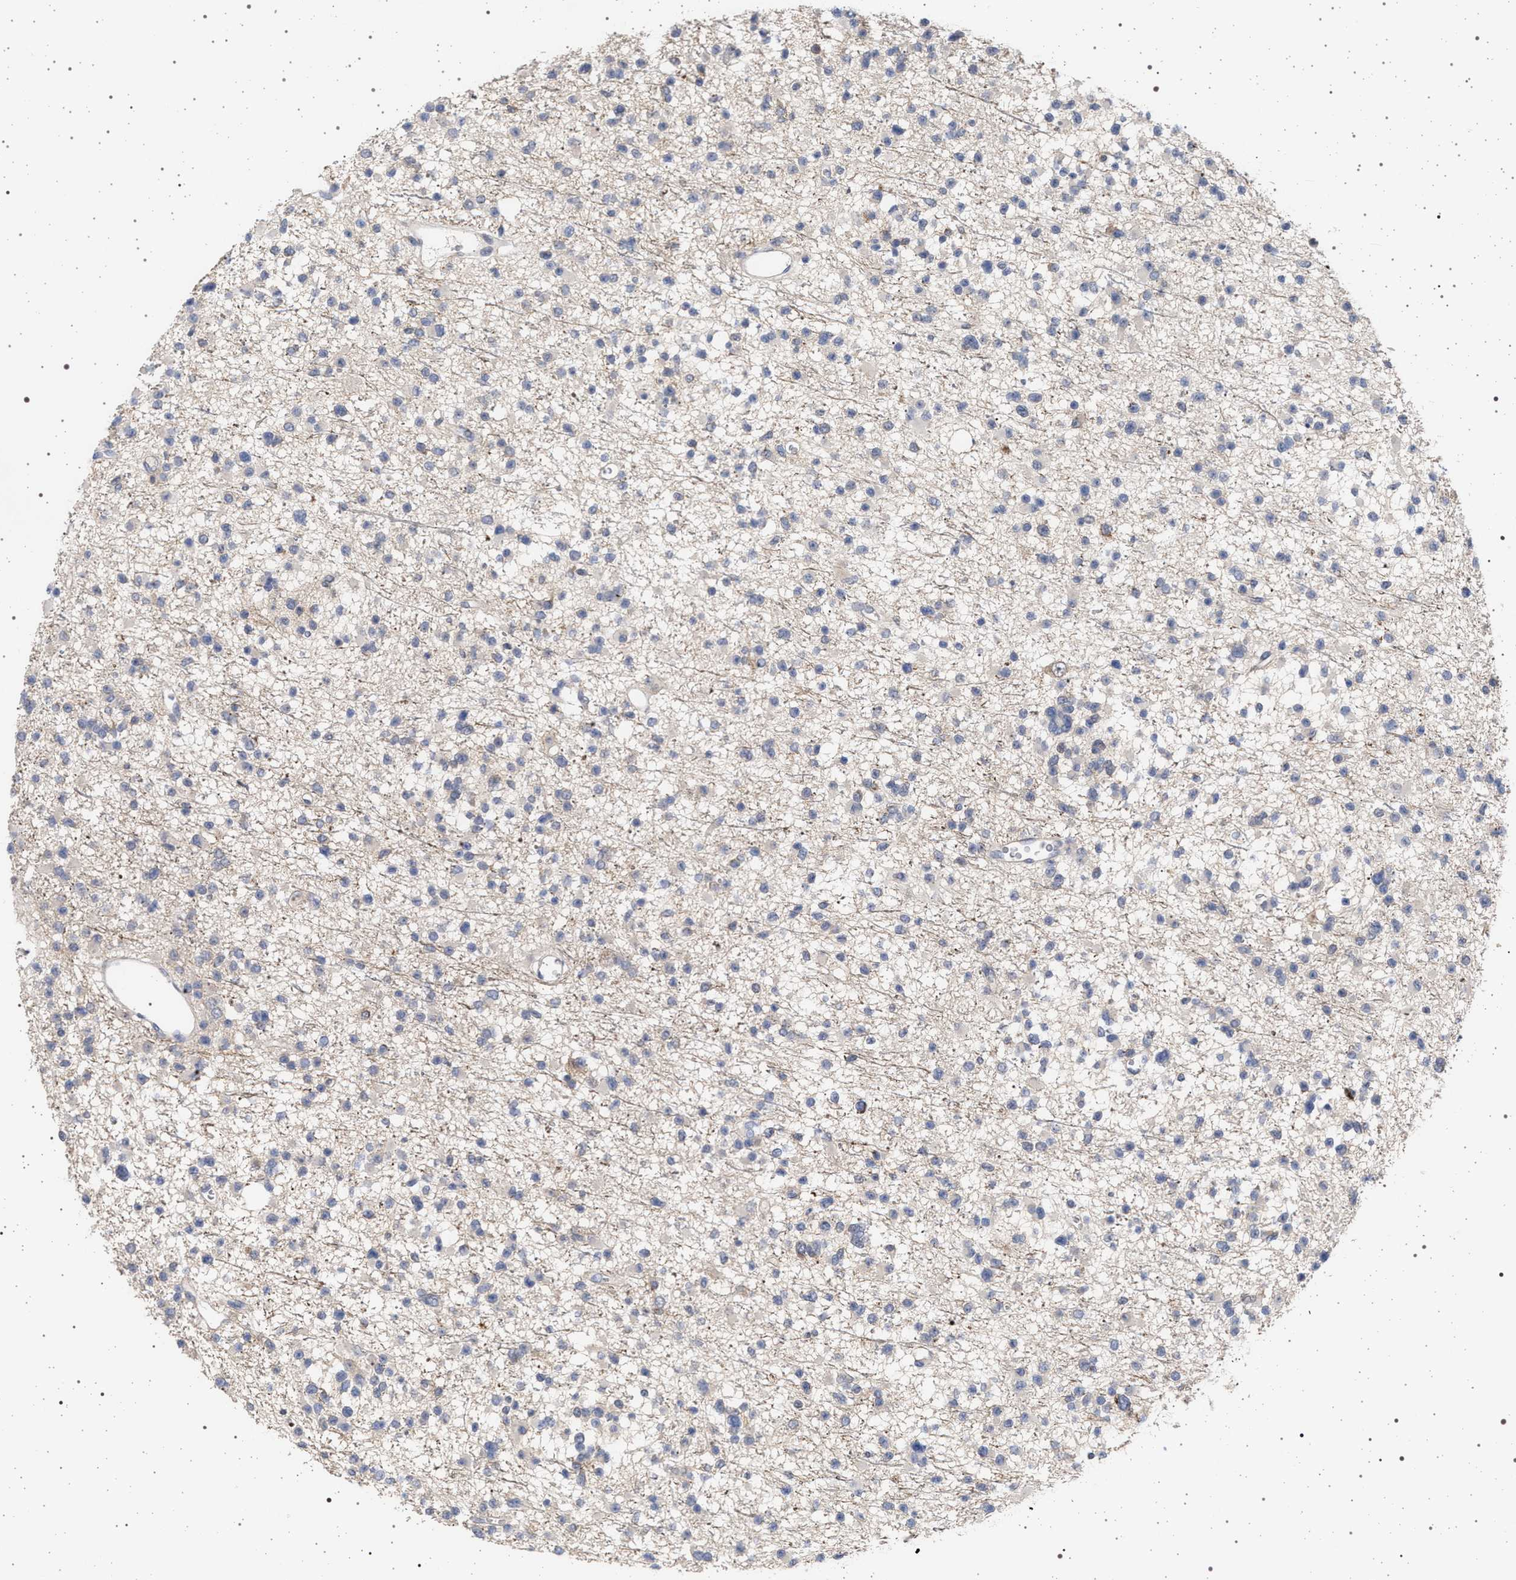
{"staining": {"intensity": "negative", "quantity": "none", "location": "none"}, "tissue": "glioma", "cell_type": "Tumor cells", "image_type": "cancer", "snomed": [{"axis": "morphology", "description": "Glioma, malignant, Low grade"}, {"axis": "topography", "description": "Brain"}], "caption": "An image of human glioma is negative for staining in tumor cells.", "gene": "RBM48", "patient": {"sex": "female", "age": 22}}